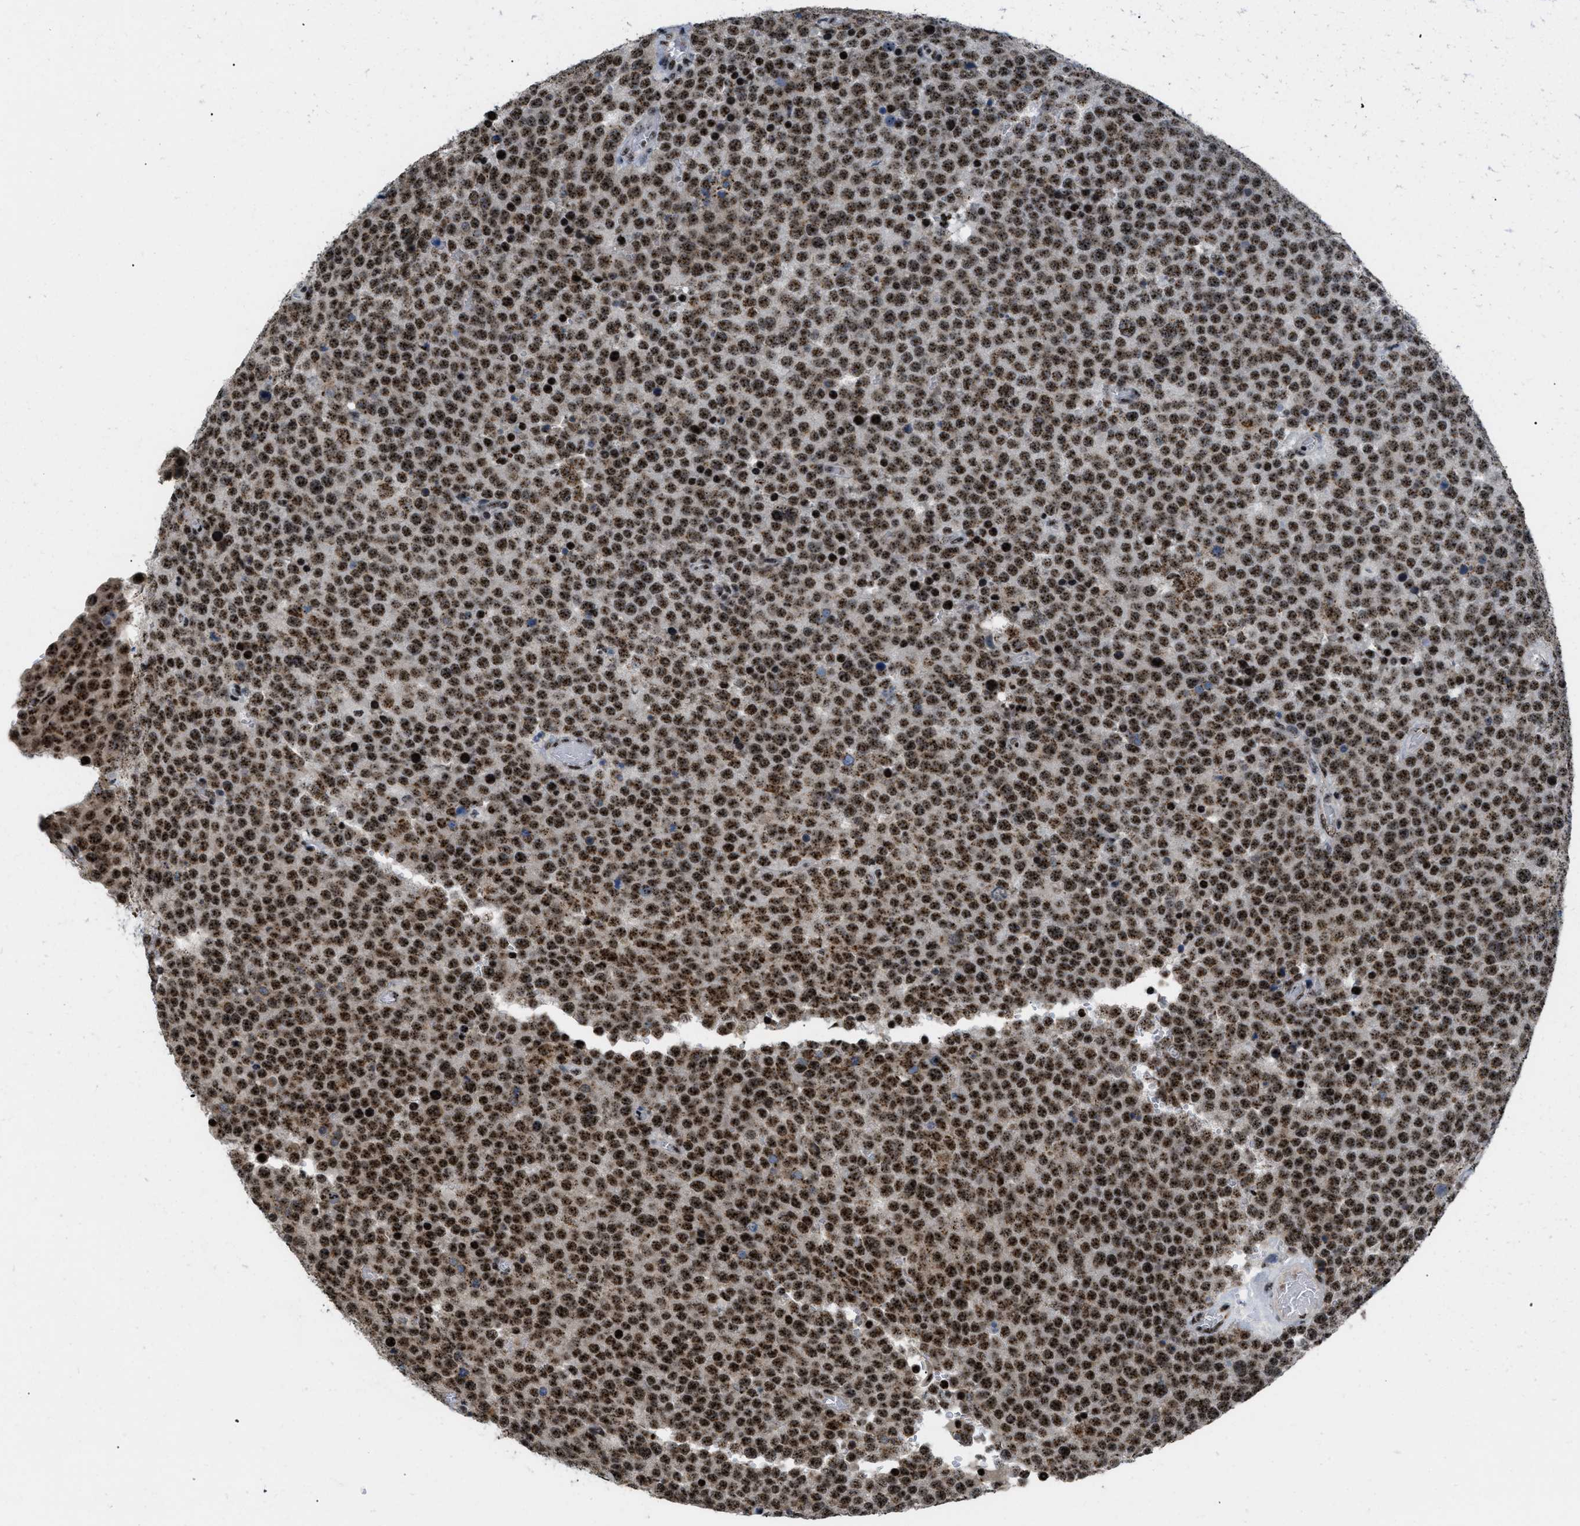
{"staining": {"intensity": "strong", "quantity": ">75%", "location": "cytoplasmic/membranous,nuclear"}, "tissue": "testis cancer", "cell_type": "Tumor cells", "image_type": "cancer", "snomed": [{"axis": "morphology", "description": "Normal tissue, NOS"}, {"axis": "morphology", "description": "Seminoma, NOS"}, {"axis": "topography", "description": "Testis"}], "caption": "Immunohistochemistry (IHC) (DAB (3,3'-diaminobenzidine)) staining of testis cancer (seminoma) shows strong cytoplasmic/membranous and nuclear protein expression in approximately >75% of tumor cells.", "gene": "CDR2", "patient": {"sex": "male", "age": 71}}